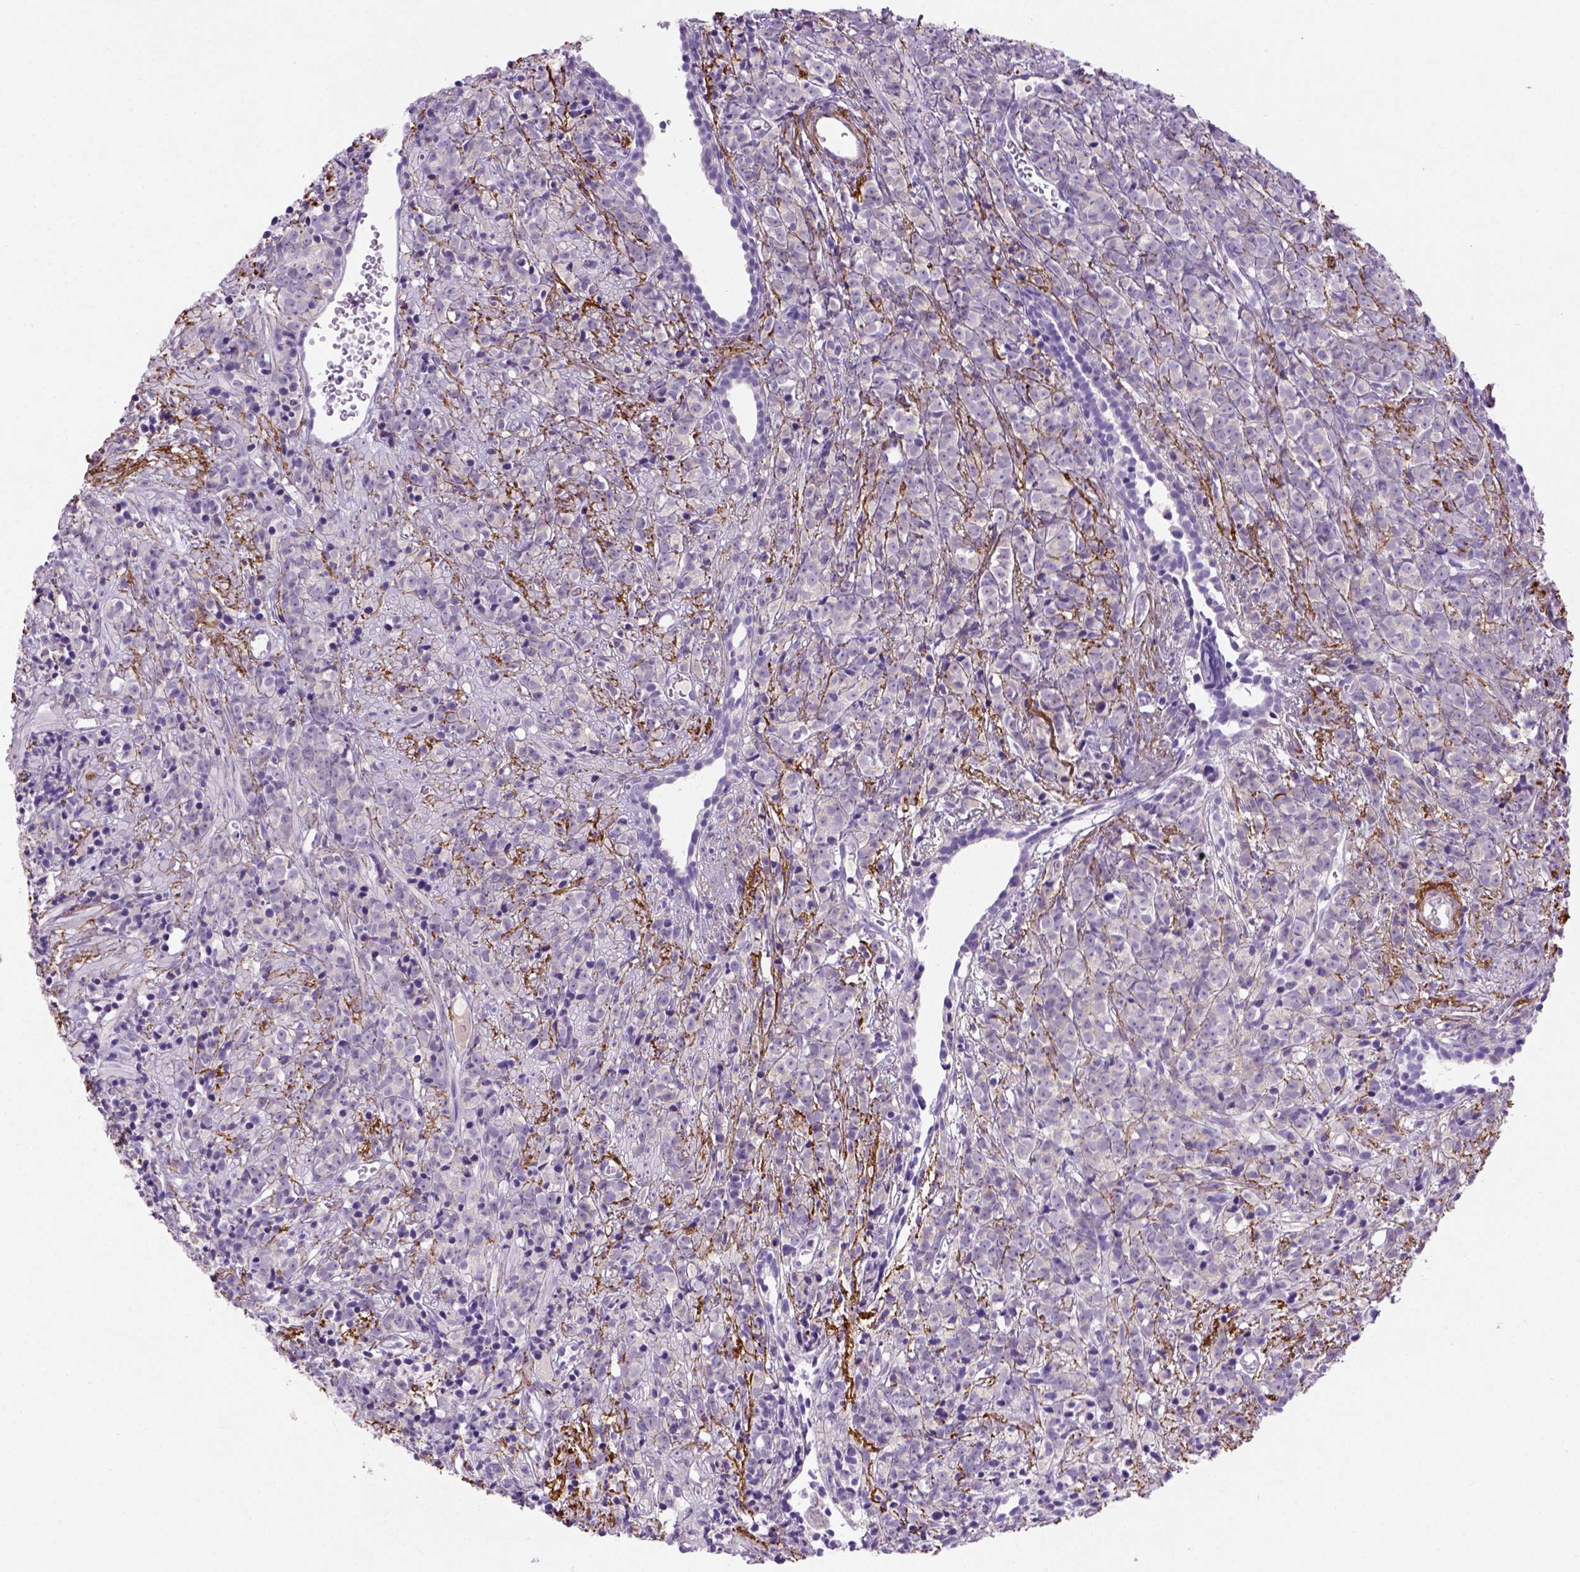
{"staining": {"intensity": "negative", "quantity": "none", "location": "none"}, "tissue": "prostate cancer", "cell_type": "Tumor cells", "image_type": "cancer", "snomed": [{"axis": "morphology", "description": "Adenocarcinoma, High grade"}, {"axis": "topography", "description": "Prostate"}], "caption": "Tumor cells show no significant expression in prostate cancer.", "gene": "SIRPD", "patient": {"sex": "male", "age": 81}}